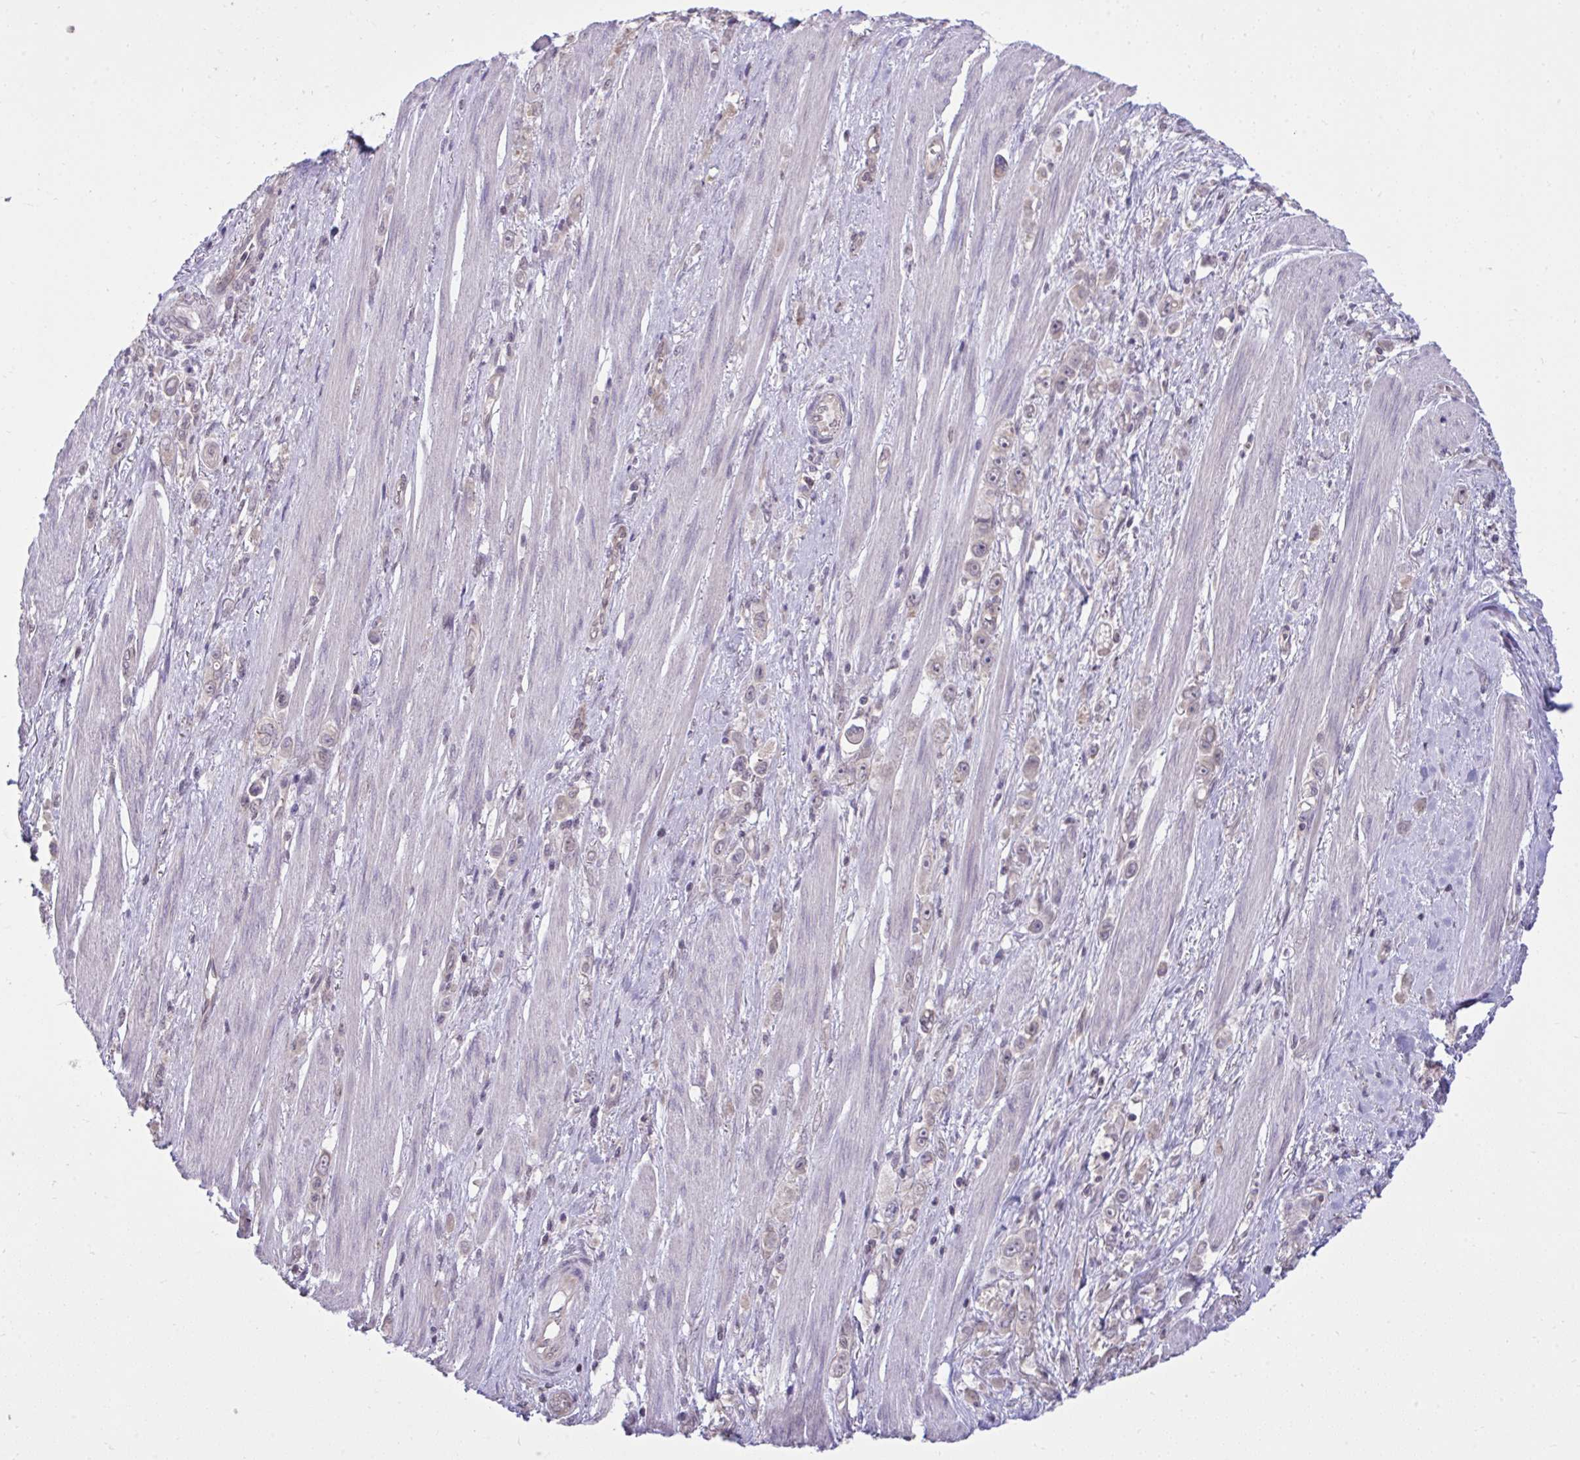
{"staining": {"intensity": "negative", "quantity": "none", "location": "none"}, "tissue": "stomach cancer", "cell_type": "Tumor cells", "image_type": "cancer", "snomed": [{"axis": "morphology", "description": "Adenocarcinoma, NOS"}, {"axis": "topography", "description": "Stomach, upper"}], "caption": "Image shows no significant protein staining in tumor cells of stomach cancer (adenocarcinoma).", "gene": "CYP20A1", "patient": {"sex": "male", "age": 75}}